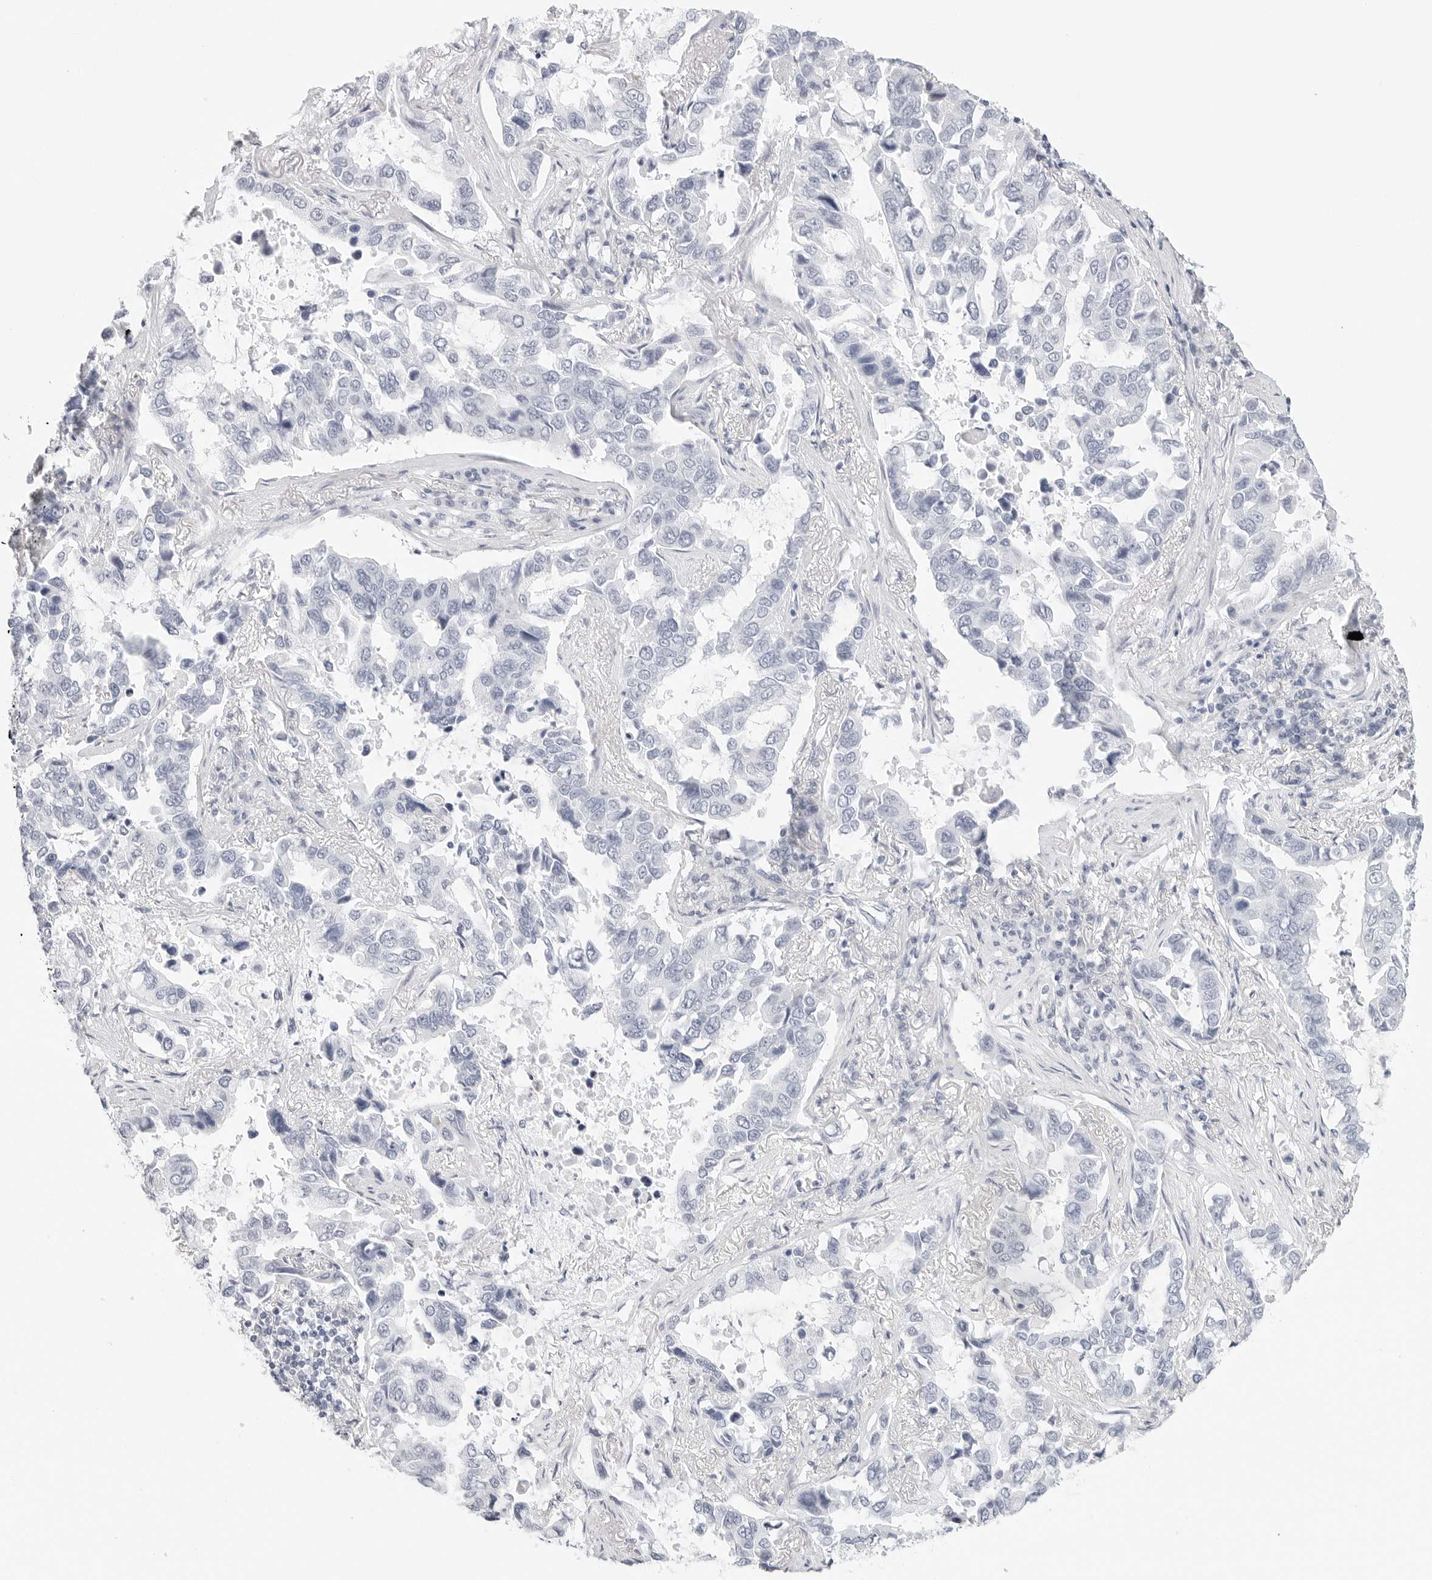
{"staining": {"intensity": "negative", "quantity": "none", "location": "none"}, "tissue": "lung cancer", "cell_type": "Tumor cells", "image_type": "cancer", "snomed": [{"axis": "morphology", "description": "Squamous cell carcinoma, NOS"}, {"axis": "topography", "description": "Lung"}], "caption": "The immunohistochemistry micrograph has no significant expression in tumor cells of squamous cell carcinoma (lung) tissue. Nuclei are stained in blue.", "gene": "HMGCS2", "patient": {"sex": "male", "age": 66}}